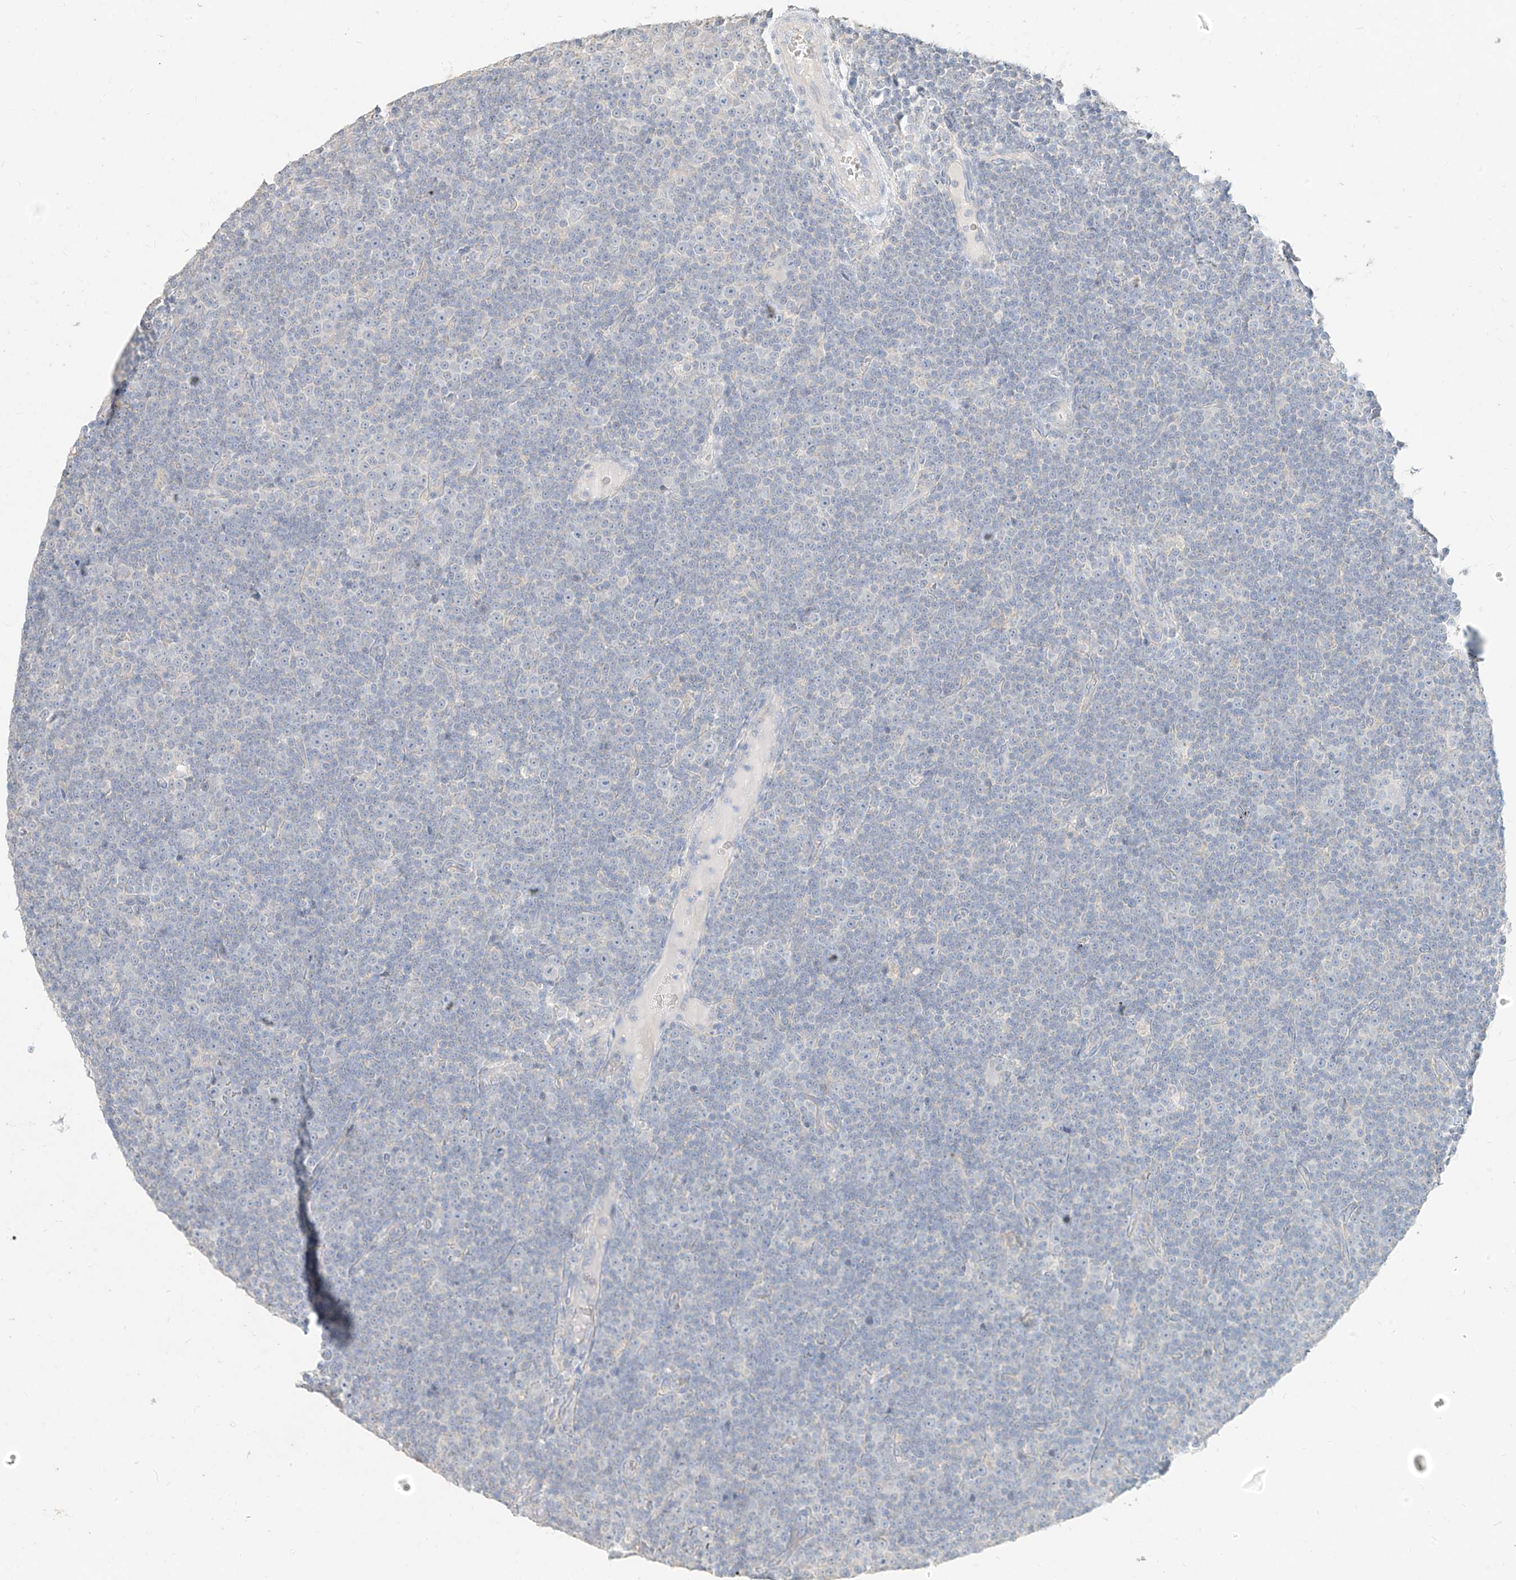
{"staining": {"intensity": "negative", "quantity": "none", "location": "none"}, "tissue": "lymphoma", "cell_type": "Tumor cells", "image_type": "cancer", "snomed": [{"axis": "morphology", "description": "Malignant lymphoma, non-Hodgkin's type, Low grade"}, {"axis": "topography", "description": "Lymph node"}], "caption": "Lymphoma stained for a protein using immunohistochemistry (IHC) exhibits no expression tumor cells.", "gene": "ZZEF1", "patient": {"sex": "female", "age": 67}}